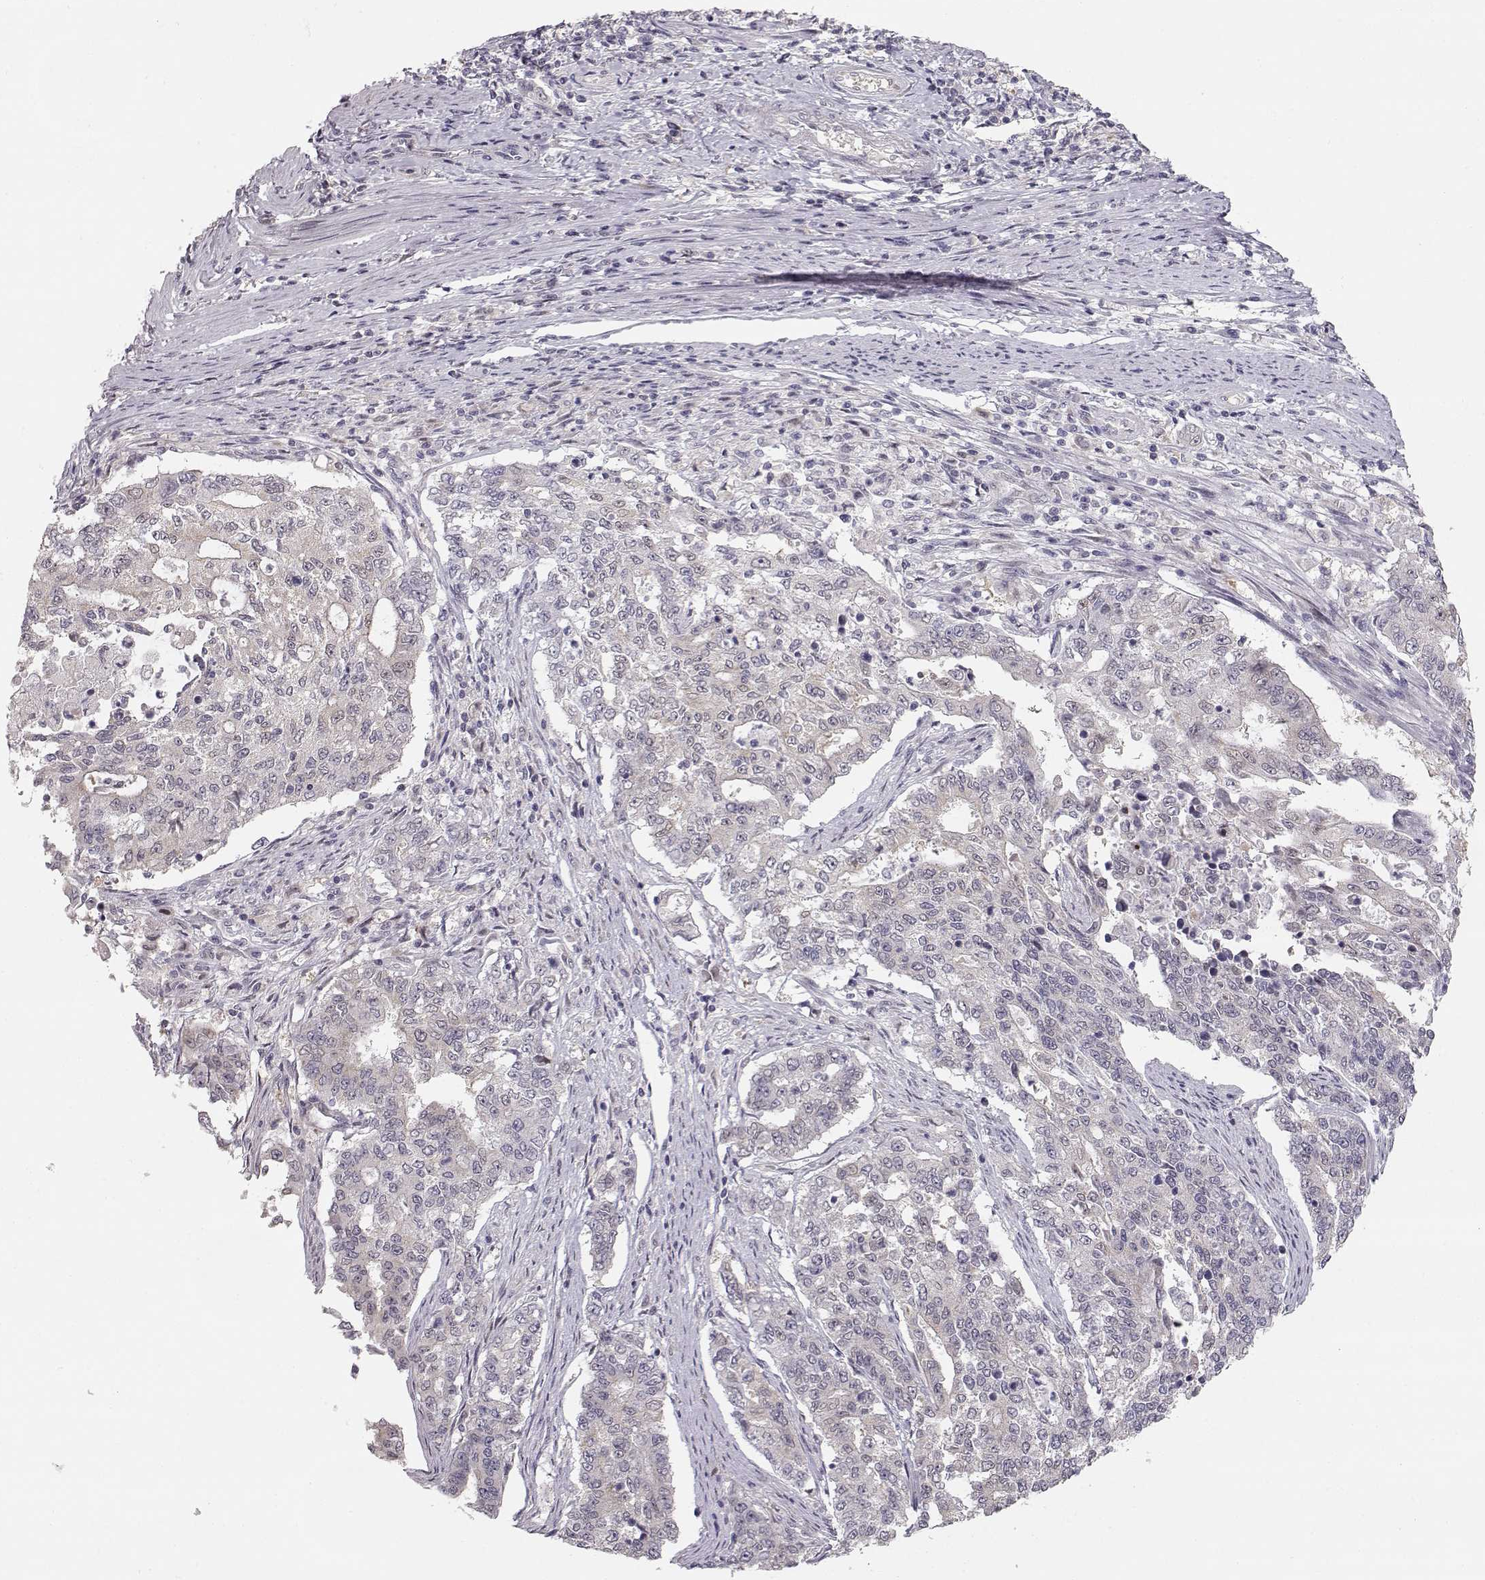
{"staining": {"intensity": "negative", "quantity": "none", "location": "none"}, "tissue": "endometrial cancer", "cell_type": "Tumor cells", "image_type": "cancer", "snomed": [{"axis": "morphology", "description": "Adenocarcinoma, NOS"}, {"axis": "topography", "description": "Uterus"}], "caption": "This histopathology image is of endometrial cancer (adenocarcinoma) stained with immunohistochemistry (IHC) to label a protein in brown with the nuclei are counter-stained blue. There is no positivity in tumor cells.", "gene": "TEPP", "patient": {"sex": "female", "age": 59}}